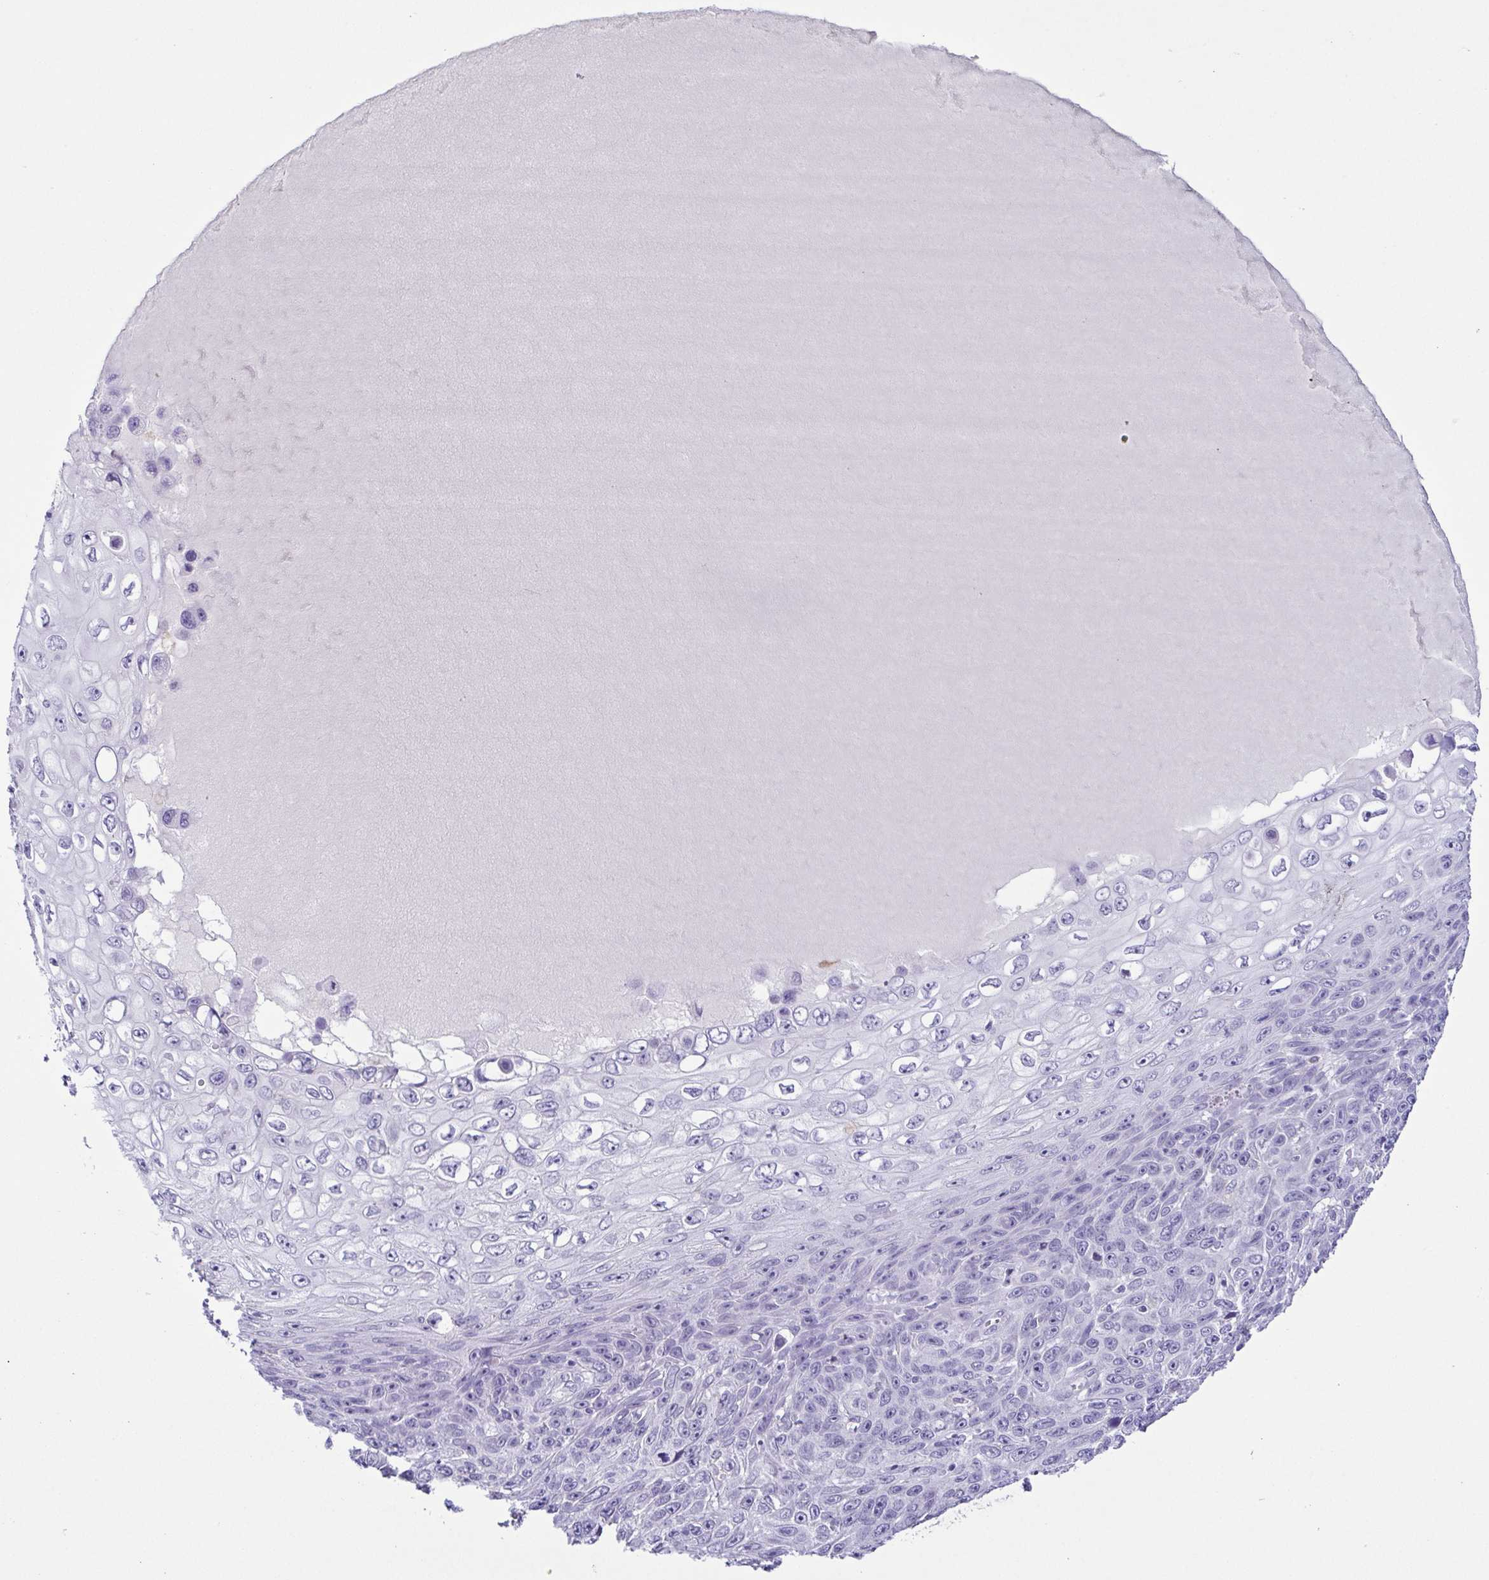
{"staining": {"intensity": "negative", "quantity": "none", "location": "none"}, "tissue": "skin cancer", "cell_type": "Tumor cells", "image_type": "cancer", "snomed": [{"axis": "morphology", "description": "Squamous cell carcinoma, NOS"}, {"axis": "topography", "description": "Skin"}], "caption": "IHC of squamous cell carcinoma (skin) reveals no positivity in tumor cells.", "gene": "TERT", "patient": {"sex": "male", "age": 82}}